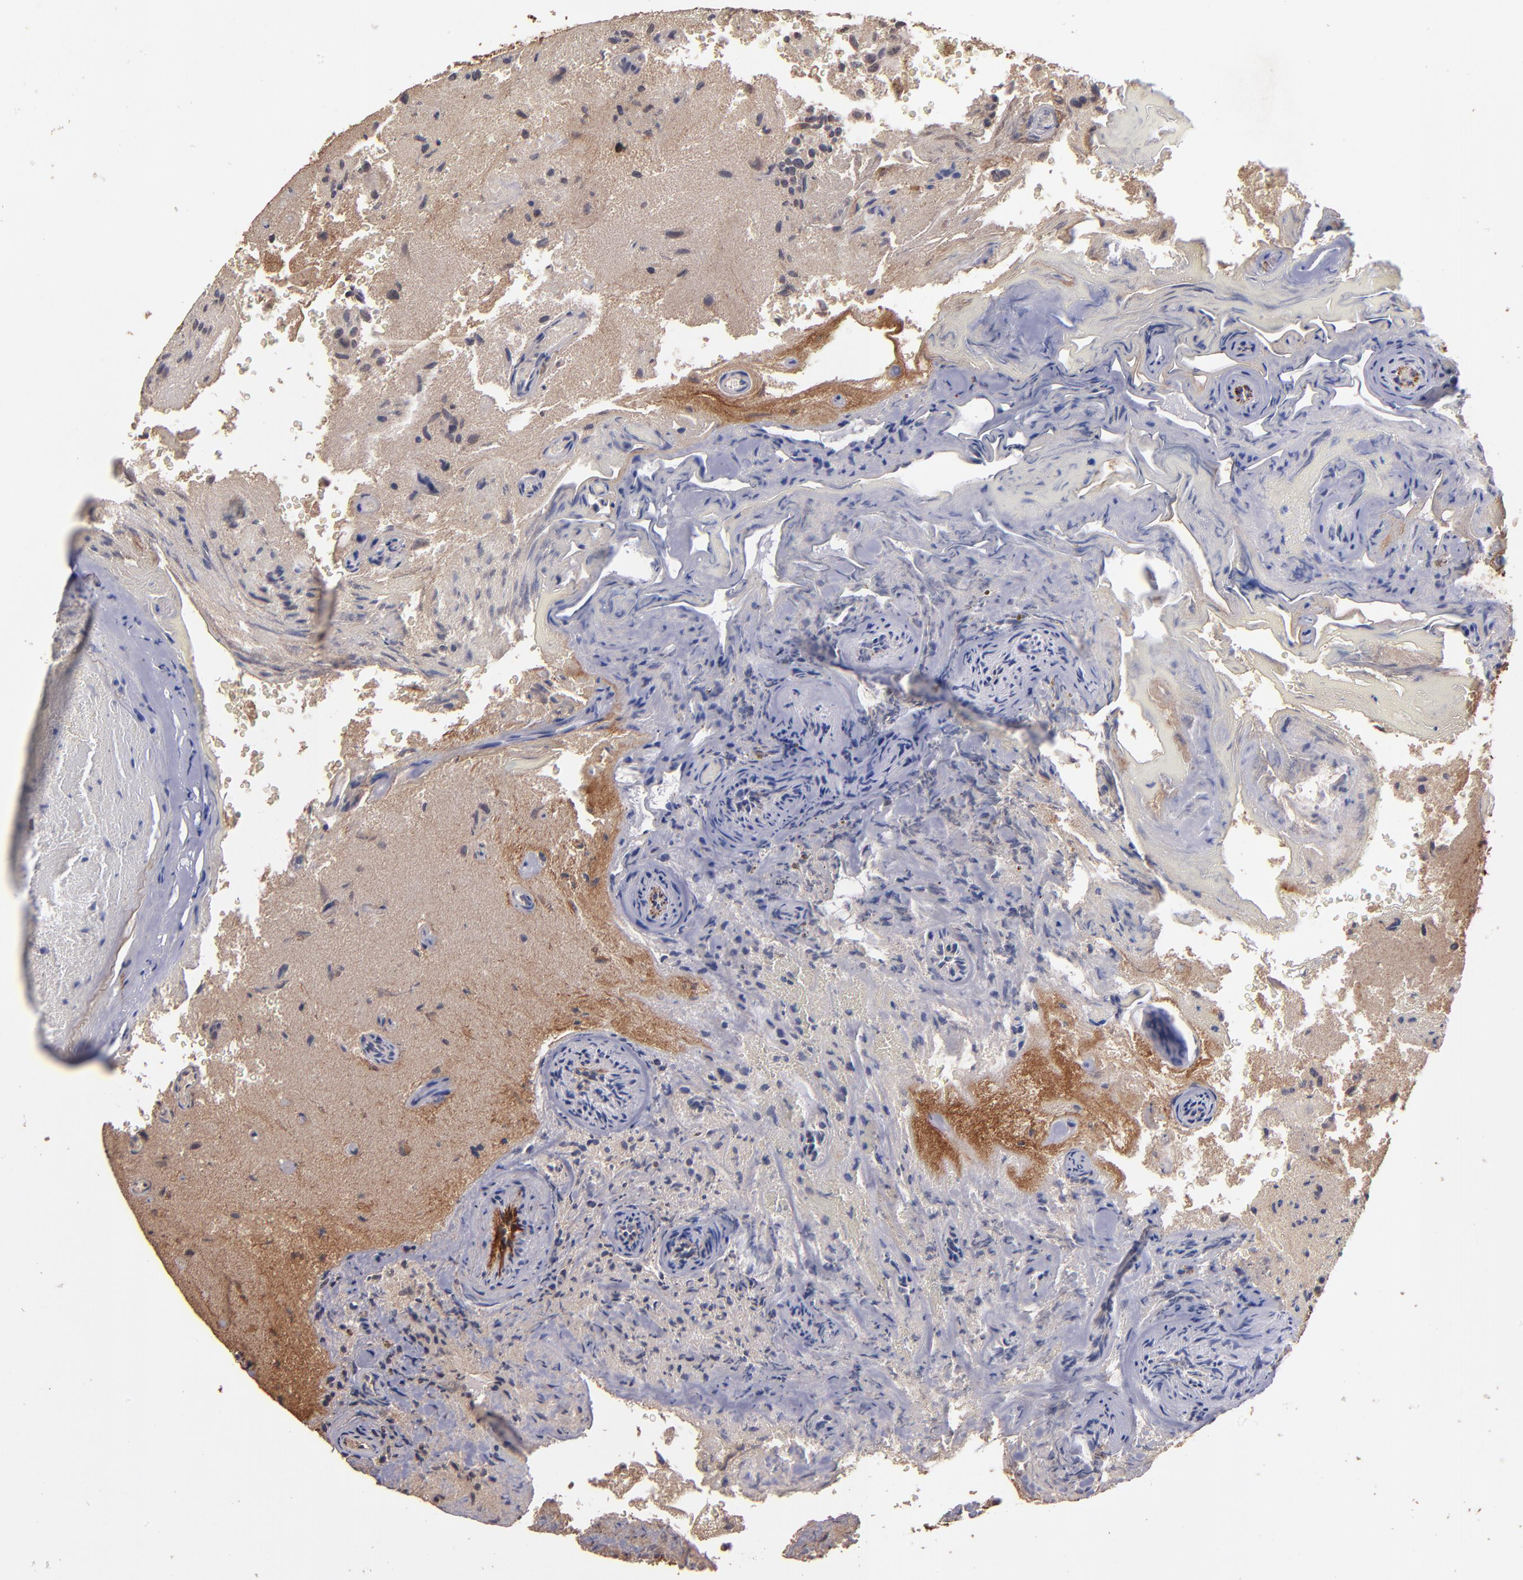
{"staining": {"intensity": "moderate", "quantity": ">75%", "location": "cytoplasmic/membranous"}, "tissue": "glioma", "cell_type": "Tumor cells", "image_type": "cancer", "snomed": [{"axis": "morphology", "description": "Normal tissue, NOS"}, {"axis": "morphology", "description": "Glioma, malignant, High grade"}, {"axis": "topography", "description": "Cerebral cortex"}], "caption": "About >75% of tumor cells in malignant glioma (high-grade) display moderate cytoplasmic/membranous protein staining as visualized by brown immunohistochemical staining.", "gene": "NFE2L2", "patient": {"sex": "male", "age": 75}}